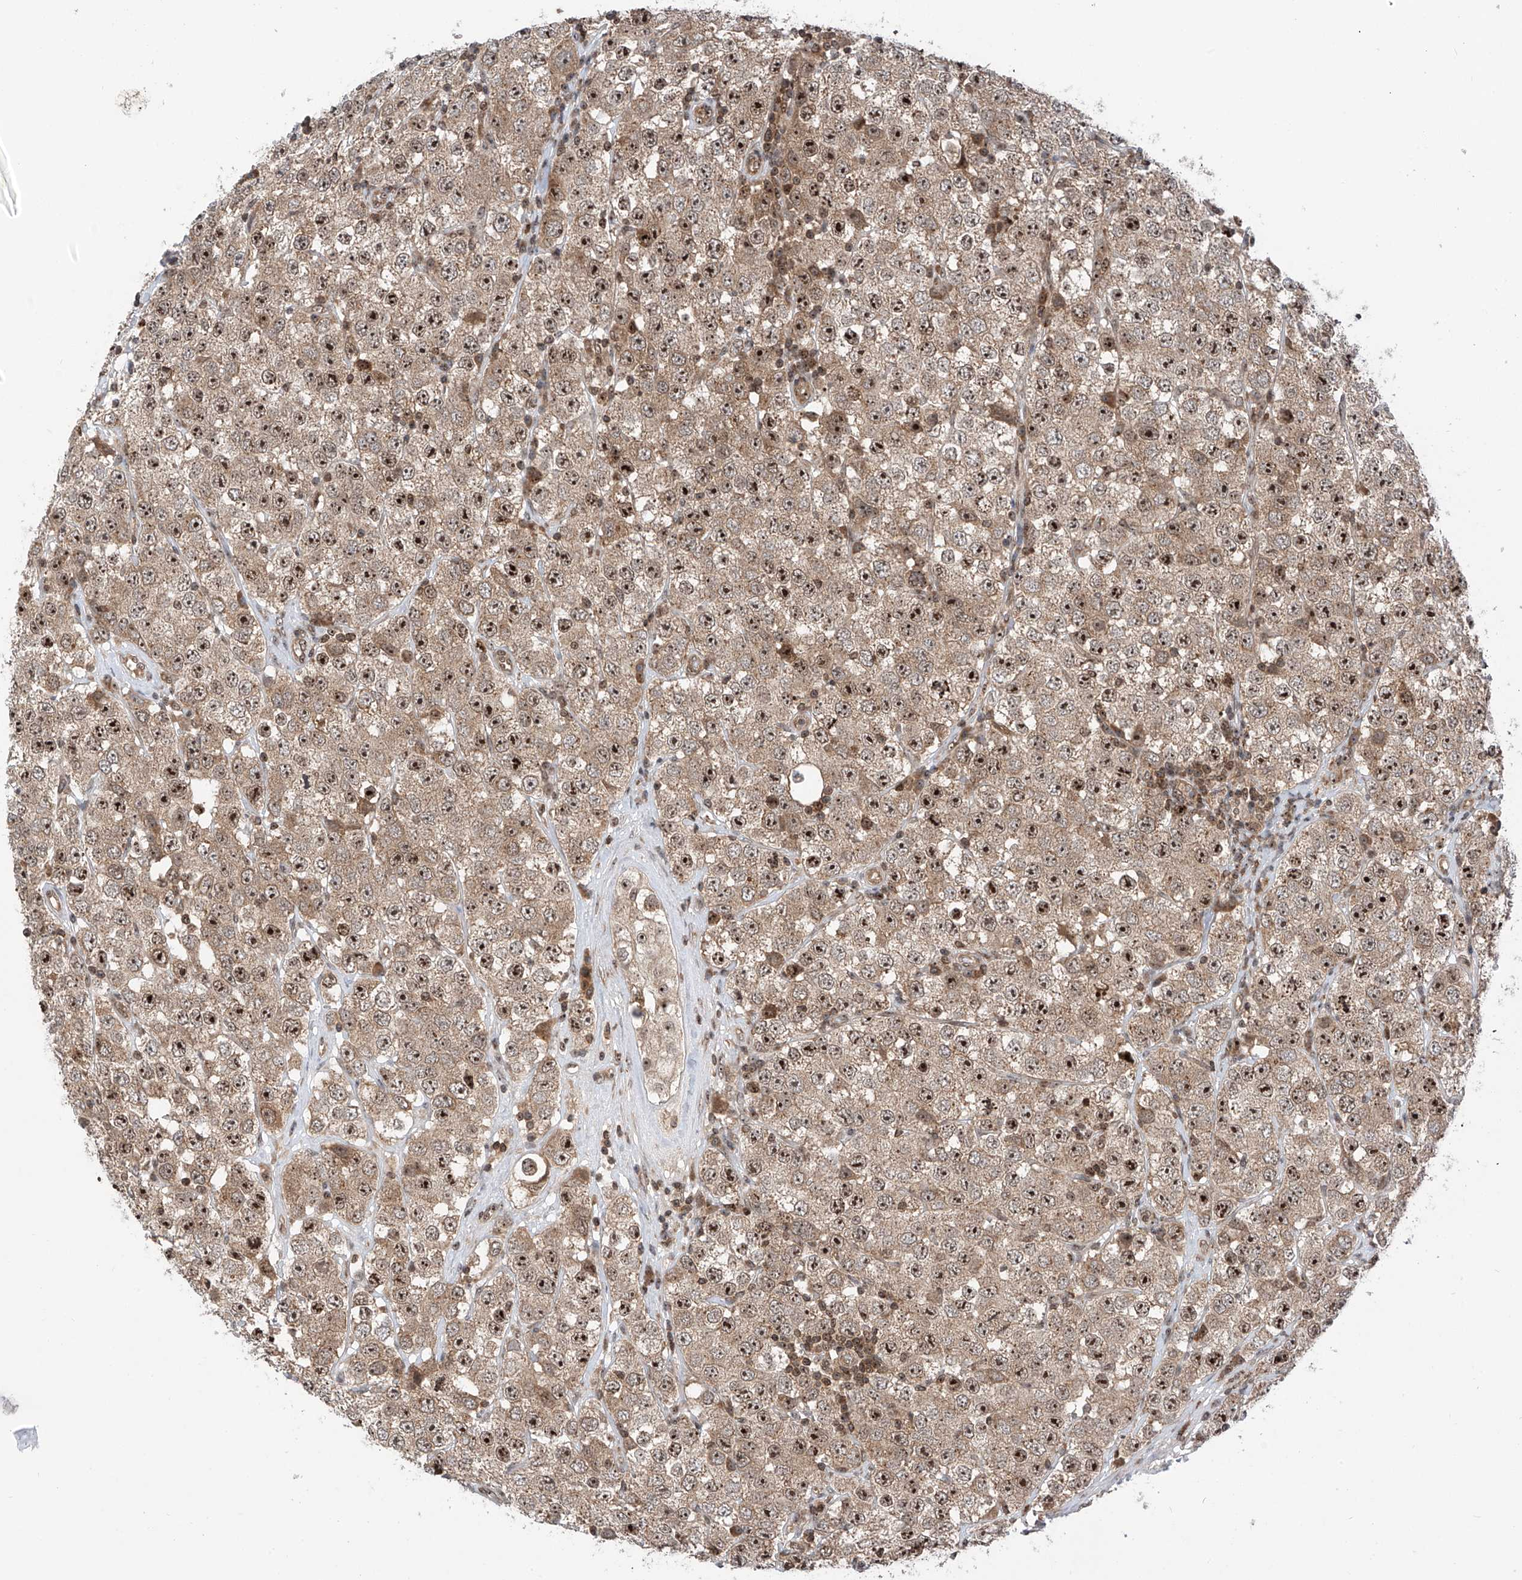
{"staining": {"intensity": "moderate", "quantity": ">75%", "location": "cytoplasmic/membranous,nuclear"}, "tissue": "testis cancer", "cell_type": "Tumor cells", "image_type": "cancer", "snomed": [{"axis": "morphology", "description": "Seminoma, NOS"}, {"axis": "topography", "description": "Testis"}], "caption": "Immunohistochemistry (IHC) of testis cancer (seminoma) displays medium levels of moderate cytoplasmic/membranous and nuclear expression in about >75% of tumor cells.", "gene": "C1orf131", "patient": {"sex": "male", "age": 28}}